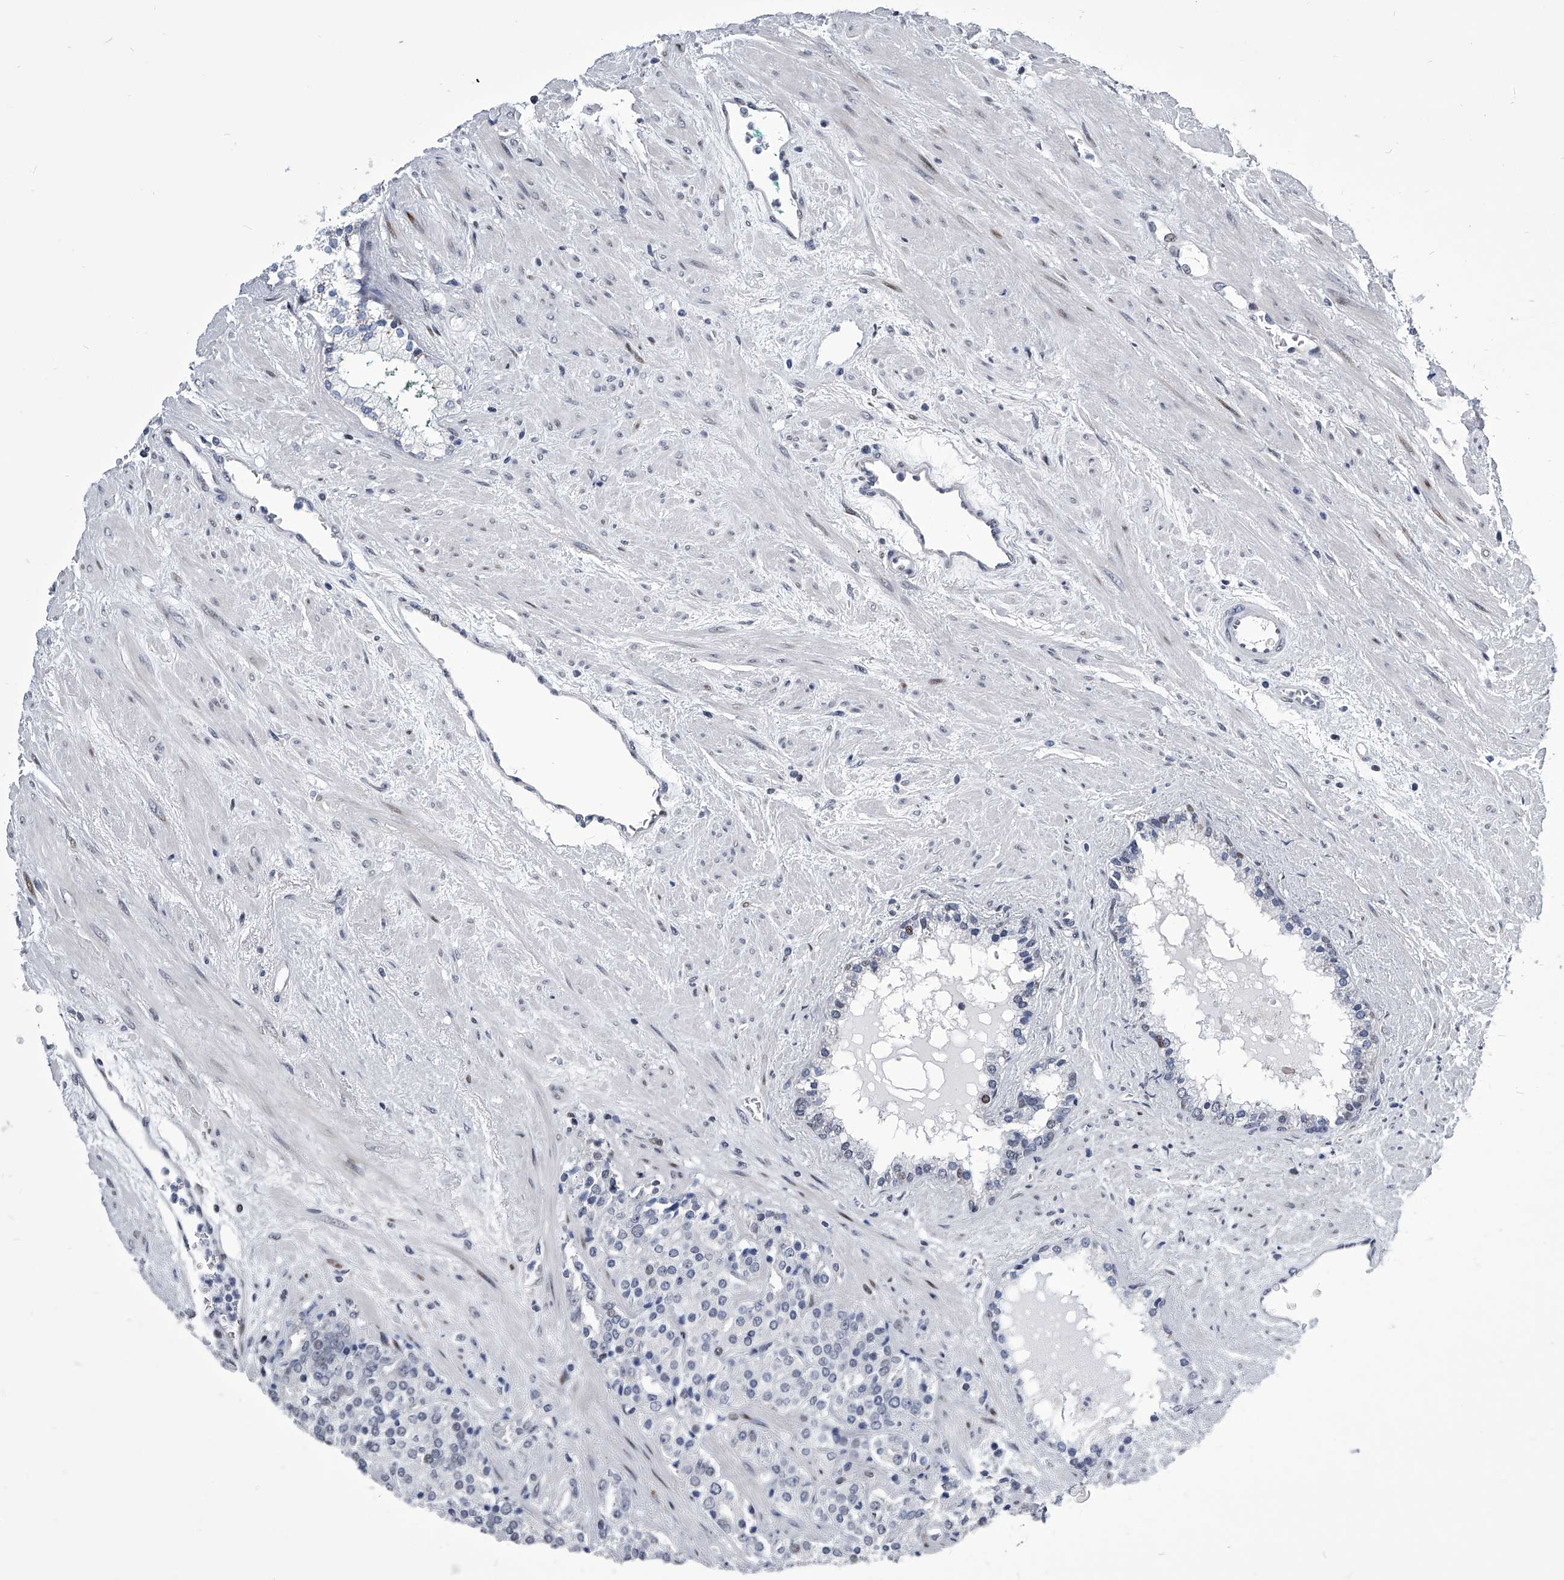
{"staining": {"intensity": "negative", "quantity": "none", "location": "none"}, "tissue": "prostate cancer", "cell_type": "Tumor cells", "image_type": "cancer", "snomed": [{"axis": "morphology", "description": "Adenocarcinoma, High grade"}, {"axis": "topography", "description": "Prostate"}], "caption": "This is an immunohistochemistry micrograph of human prostate cancer. There is no expression in tumor cells.", "gene": "CMTR1", "patient": {"sex": "male", "age": 71}}